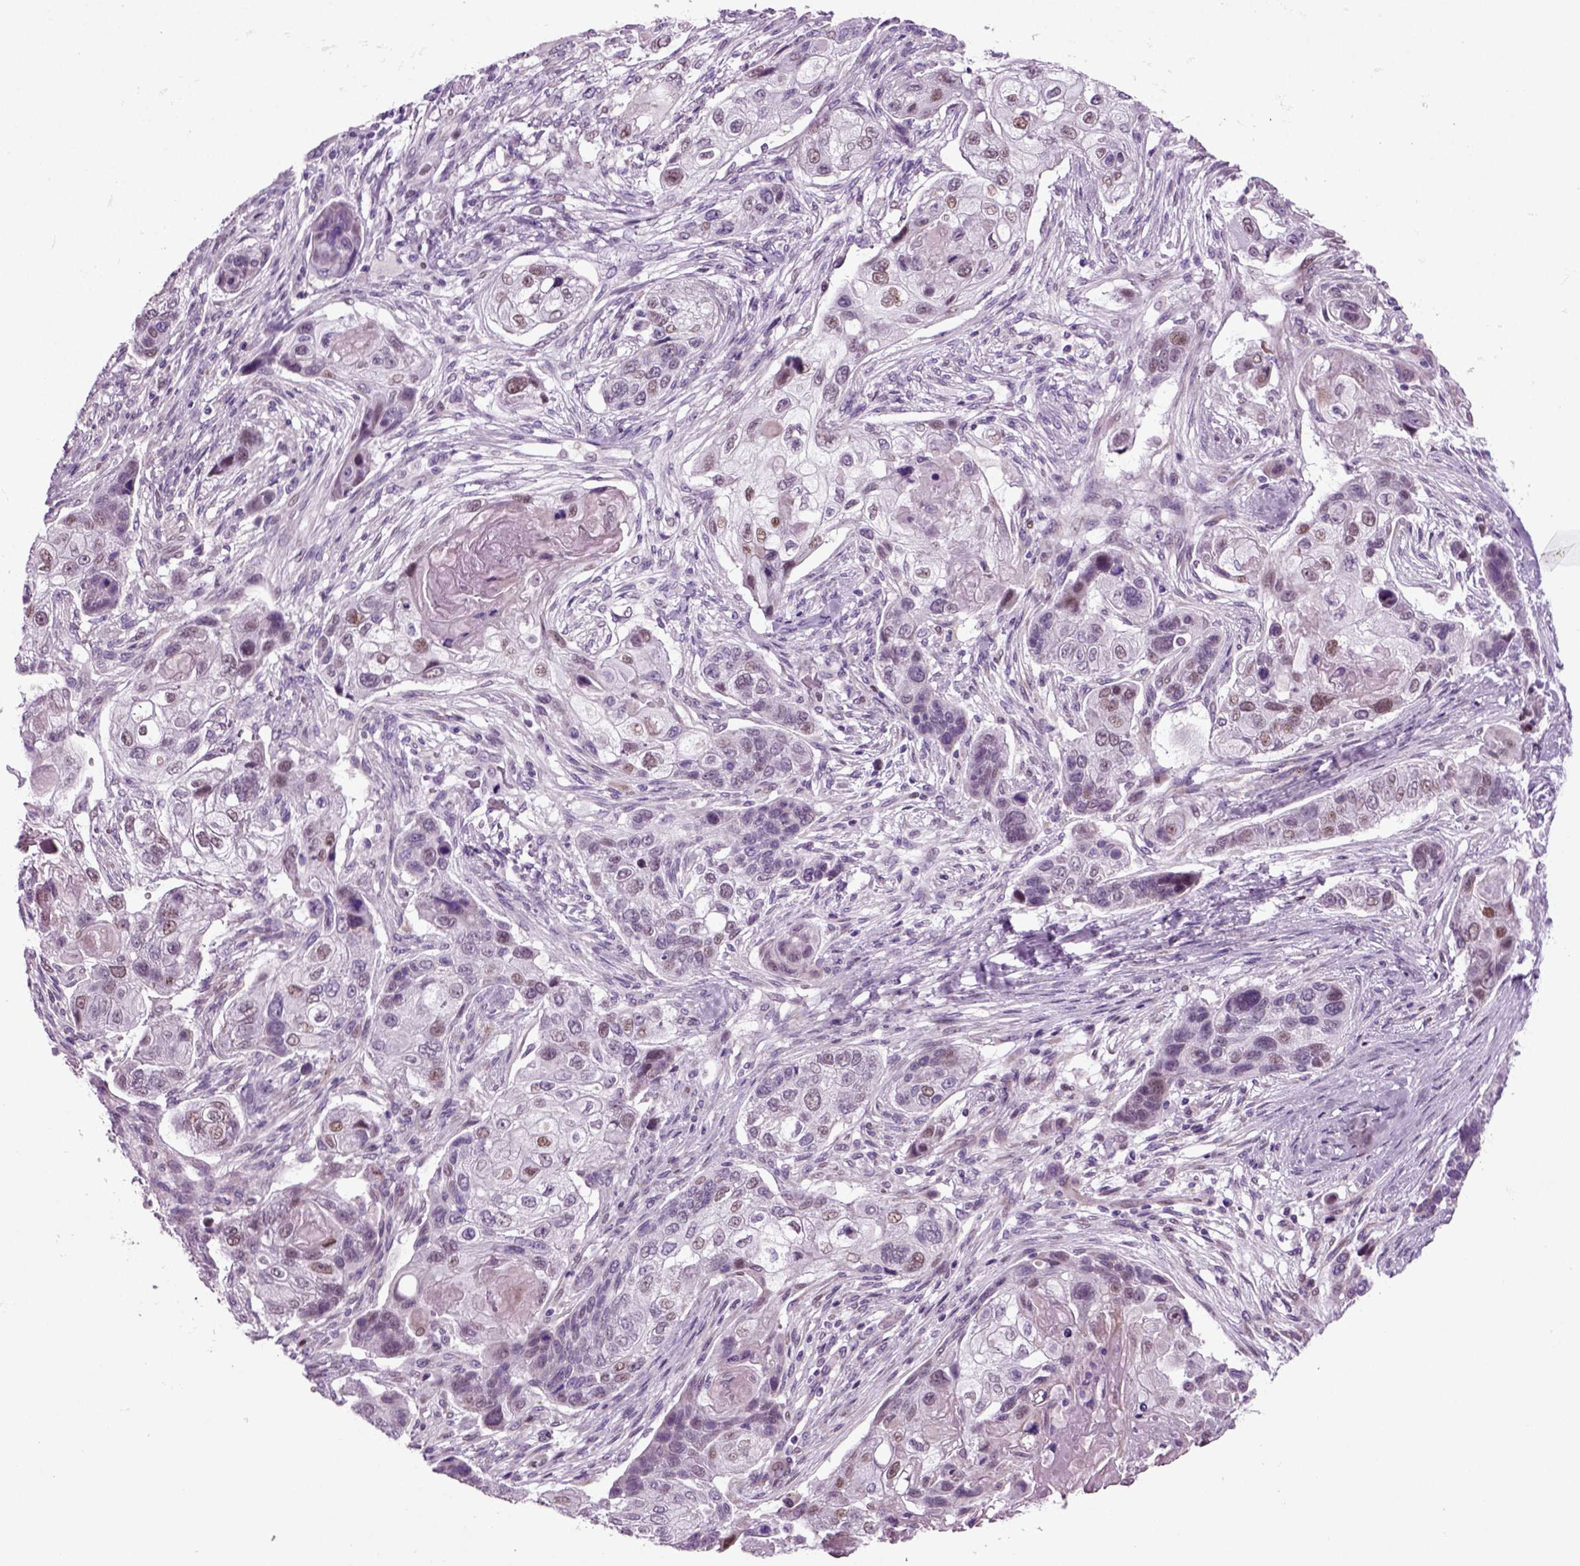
{"staining": {"intensity": "moderate", "quantity": "<25%", "location": "nuclear"}, "tissue": "lung cancer", "cell_type": "Tumor cells", "image_type": "cancer", "snomed": [{"axis": "morphology", "description": "Normal tissue, NOS"}, {"axis": "morphology", "description": "Squamous cell carcinoma, NOS"}, {"axis": "topography", "description": "Bronchus"}, {"axis": "topography", "description": "Lung"}], "caption": "Protein positivity by IHC reveals moderate nuclear positivity in approximately <25% of tumor cells in squamous cell carcinoma (lung).", "gene": "ARID3A", "patient": {"sex": "male", "age": 69}}